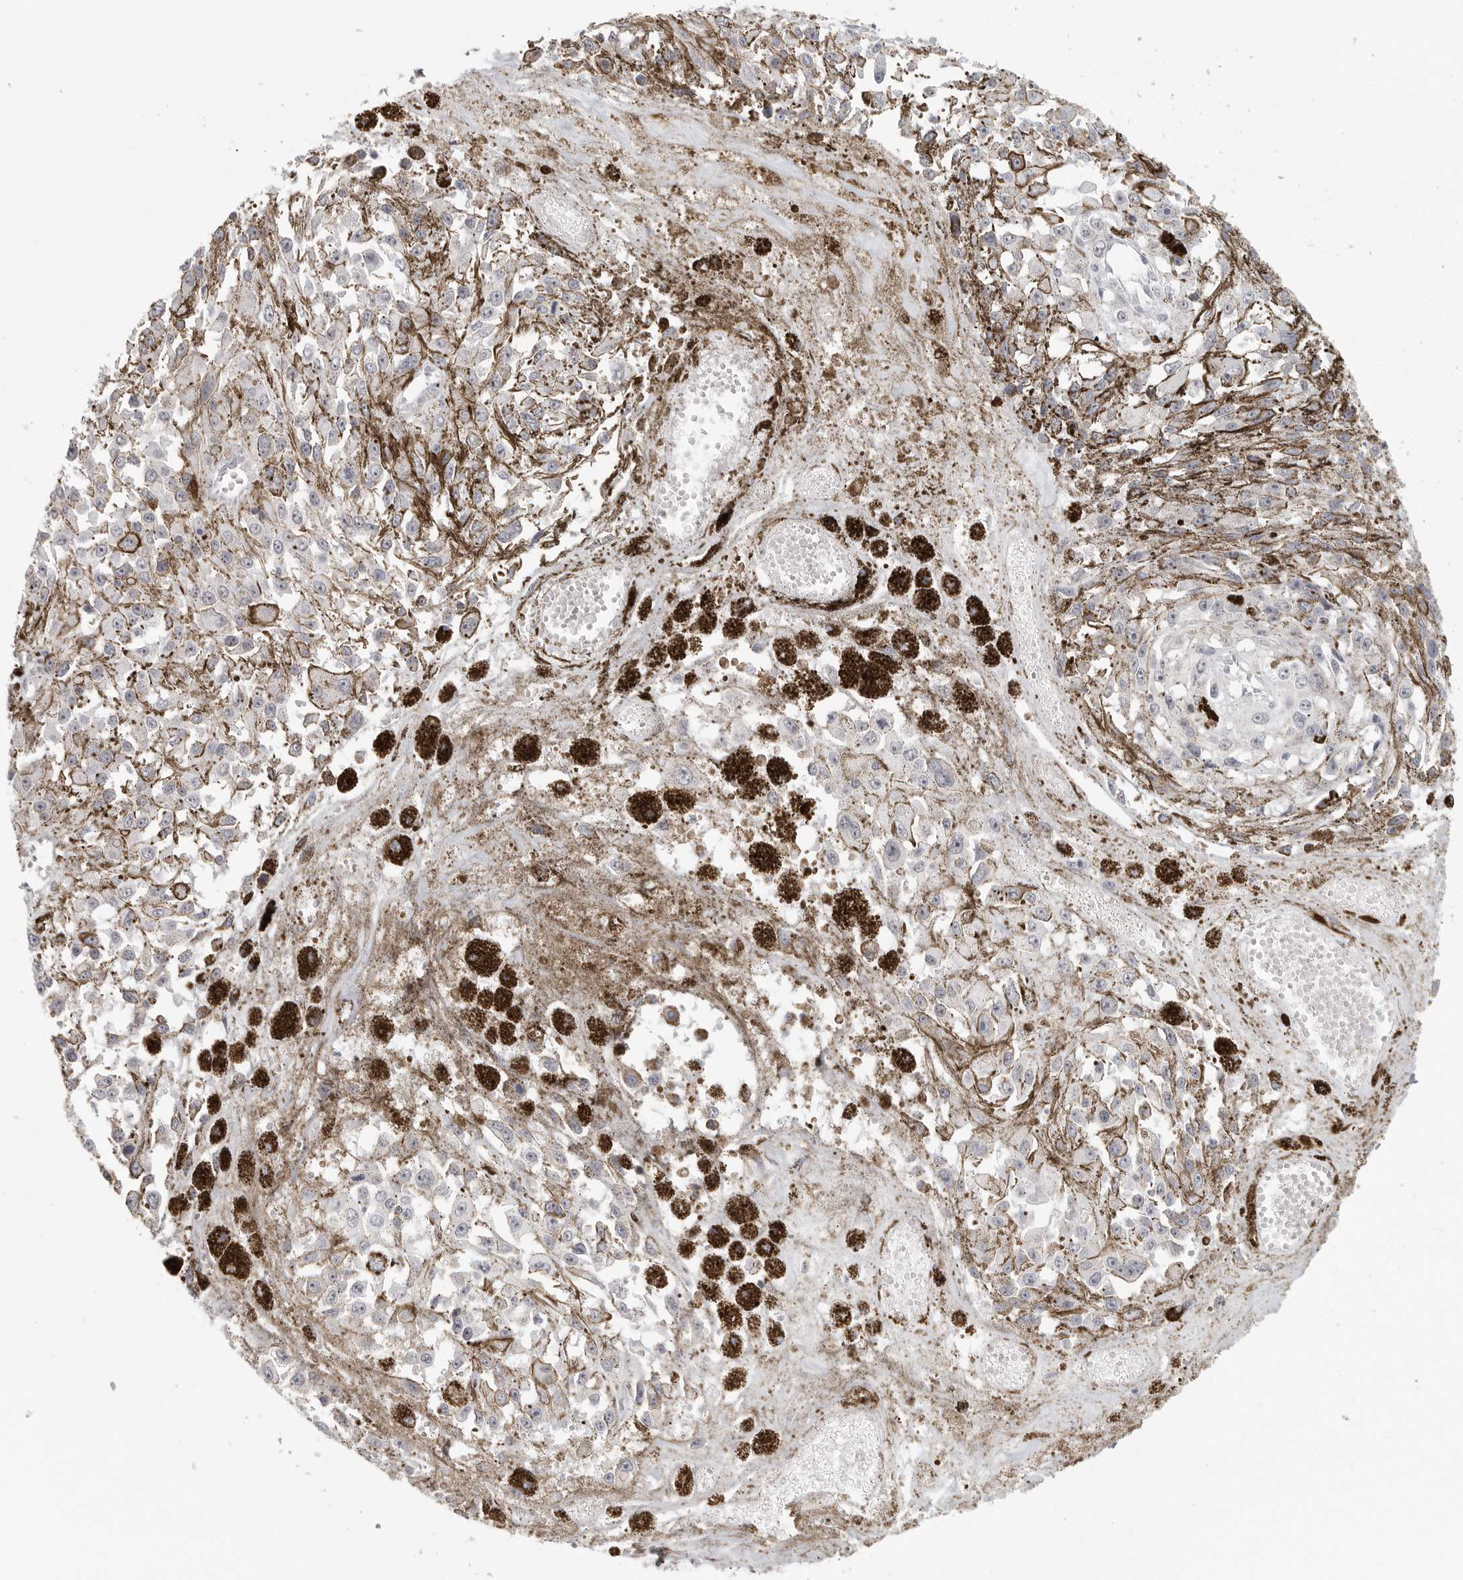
{"staining": {"intensity": "negative", "quantity": "none", "location": "none"}, "tissue": "melanoma", "cell_type": "Tumor cells", "image_type": "cancer", "snomed": [{"axis": "morphology", "description": "Malignant melanoma, Metastatic site"}, {"axis": "topography", "description": "Lymph node"}], "caption": "Immunohistochemistry (IHC) of human malignant melanoma (metastatic site) reveals no positivity in tumor cells.", "gene": "KLK11", "patient": {"sex": "male", "age": 59}}